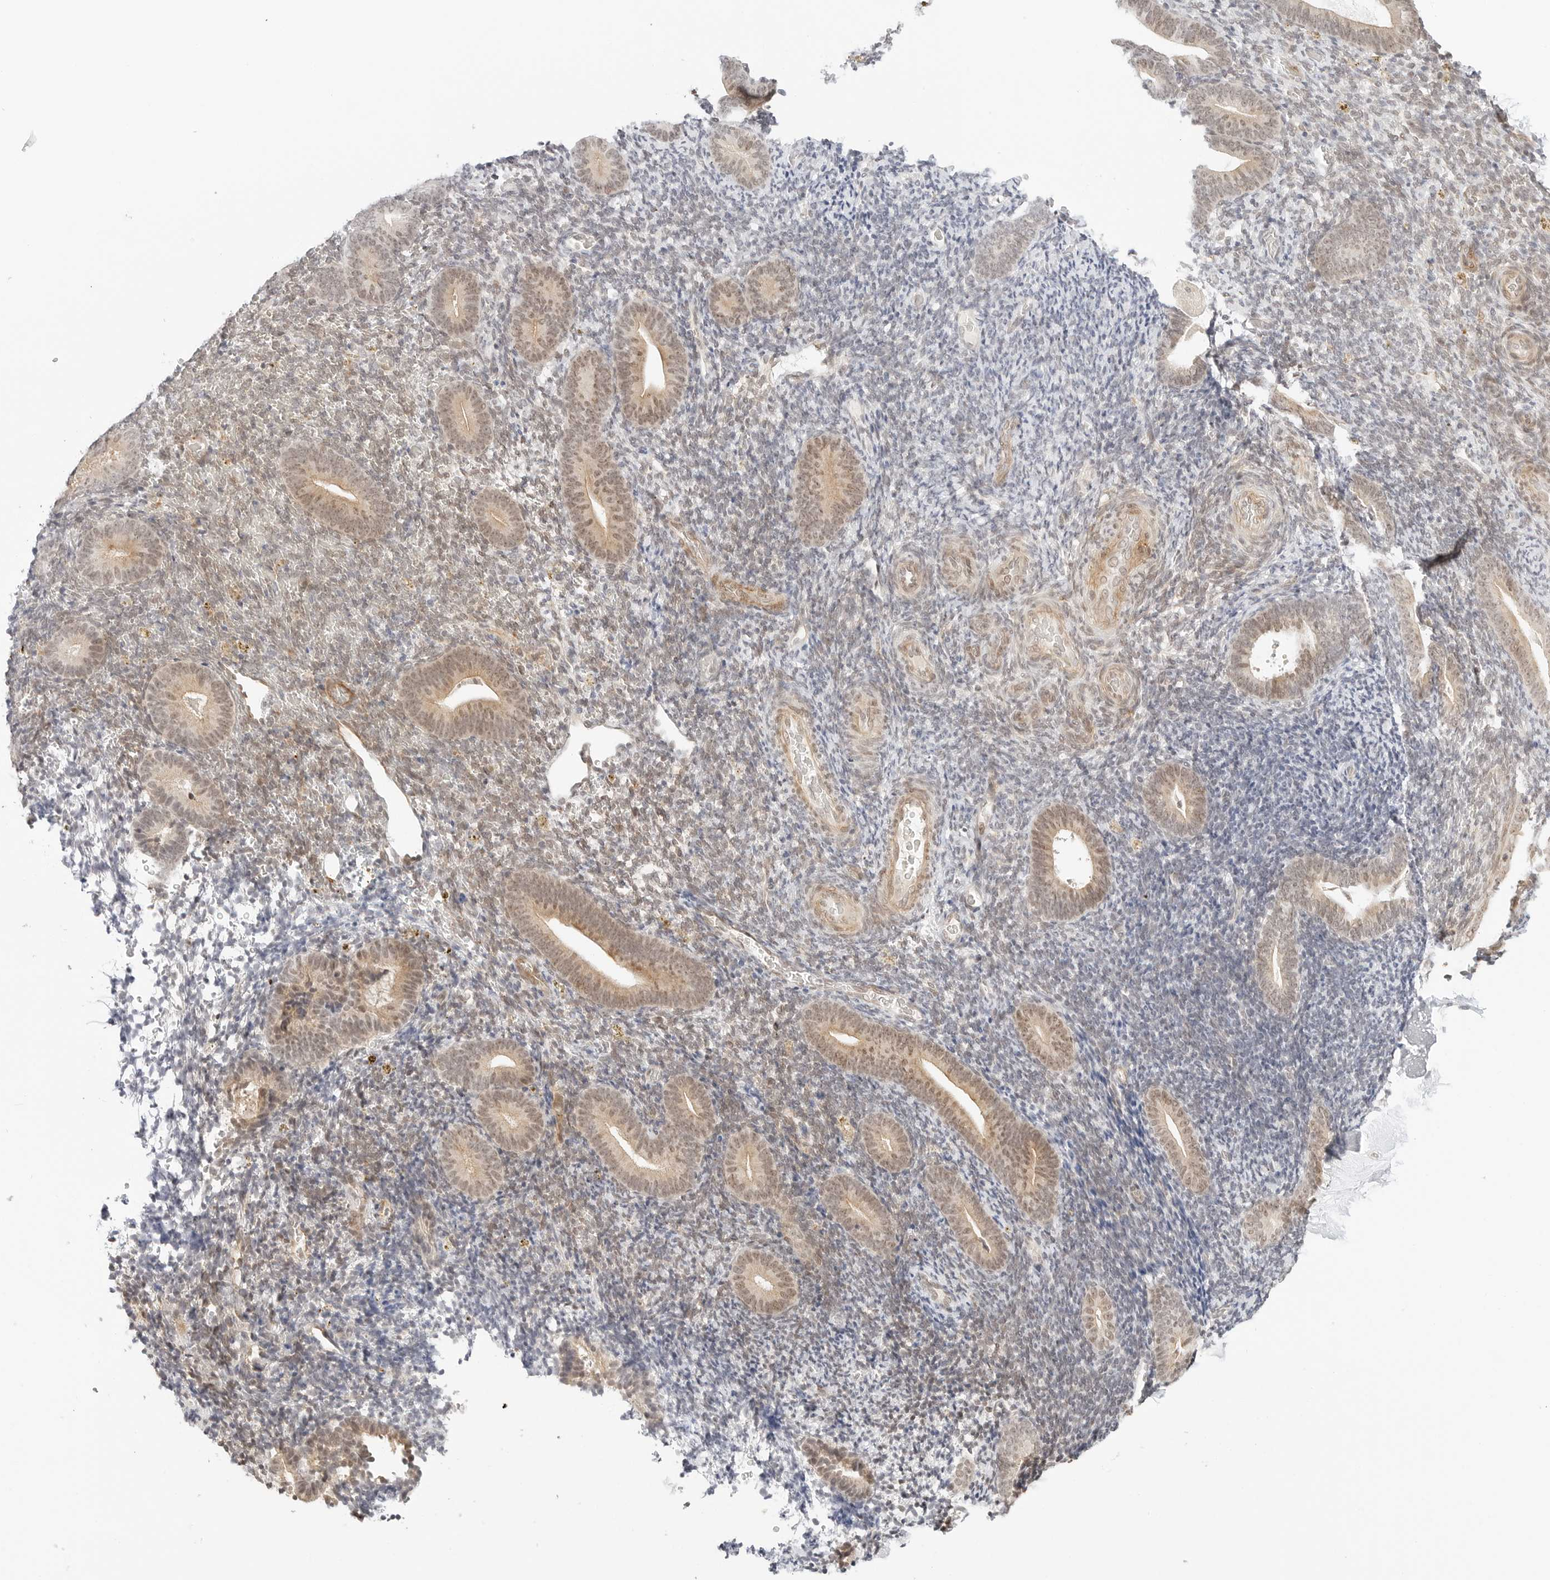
{"staining": {"intensity": "moderate", "quantity": "<25%", "location": "nuclear"}, "tissue": "endometrium", "cell_type": "Cells in endometrial stroma", "image_type": "normal", "snomed": [{"axis": "morphology", "description": "Normal tissue, NOS"}, {"axis": "topography", "description": "Endometrium"}], "caption": "A photomicrograph of endometrium stained for a protein shows moderate nuclear brown staining in cells in endometrial stroma.", "gene": "NEO1", "patient": {"sex": "female", "age": 51}}